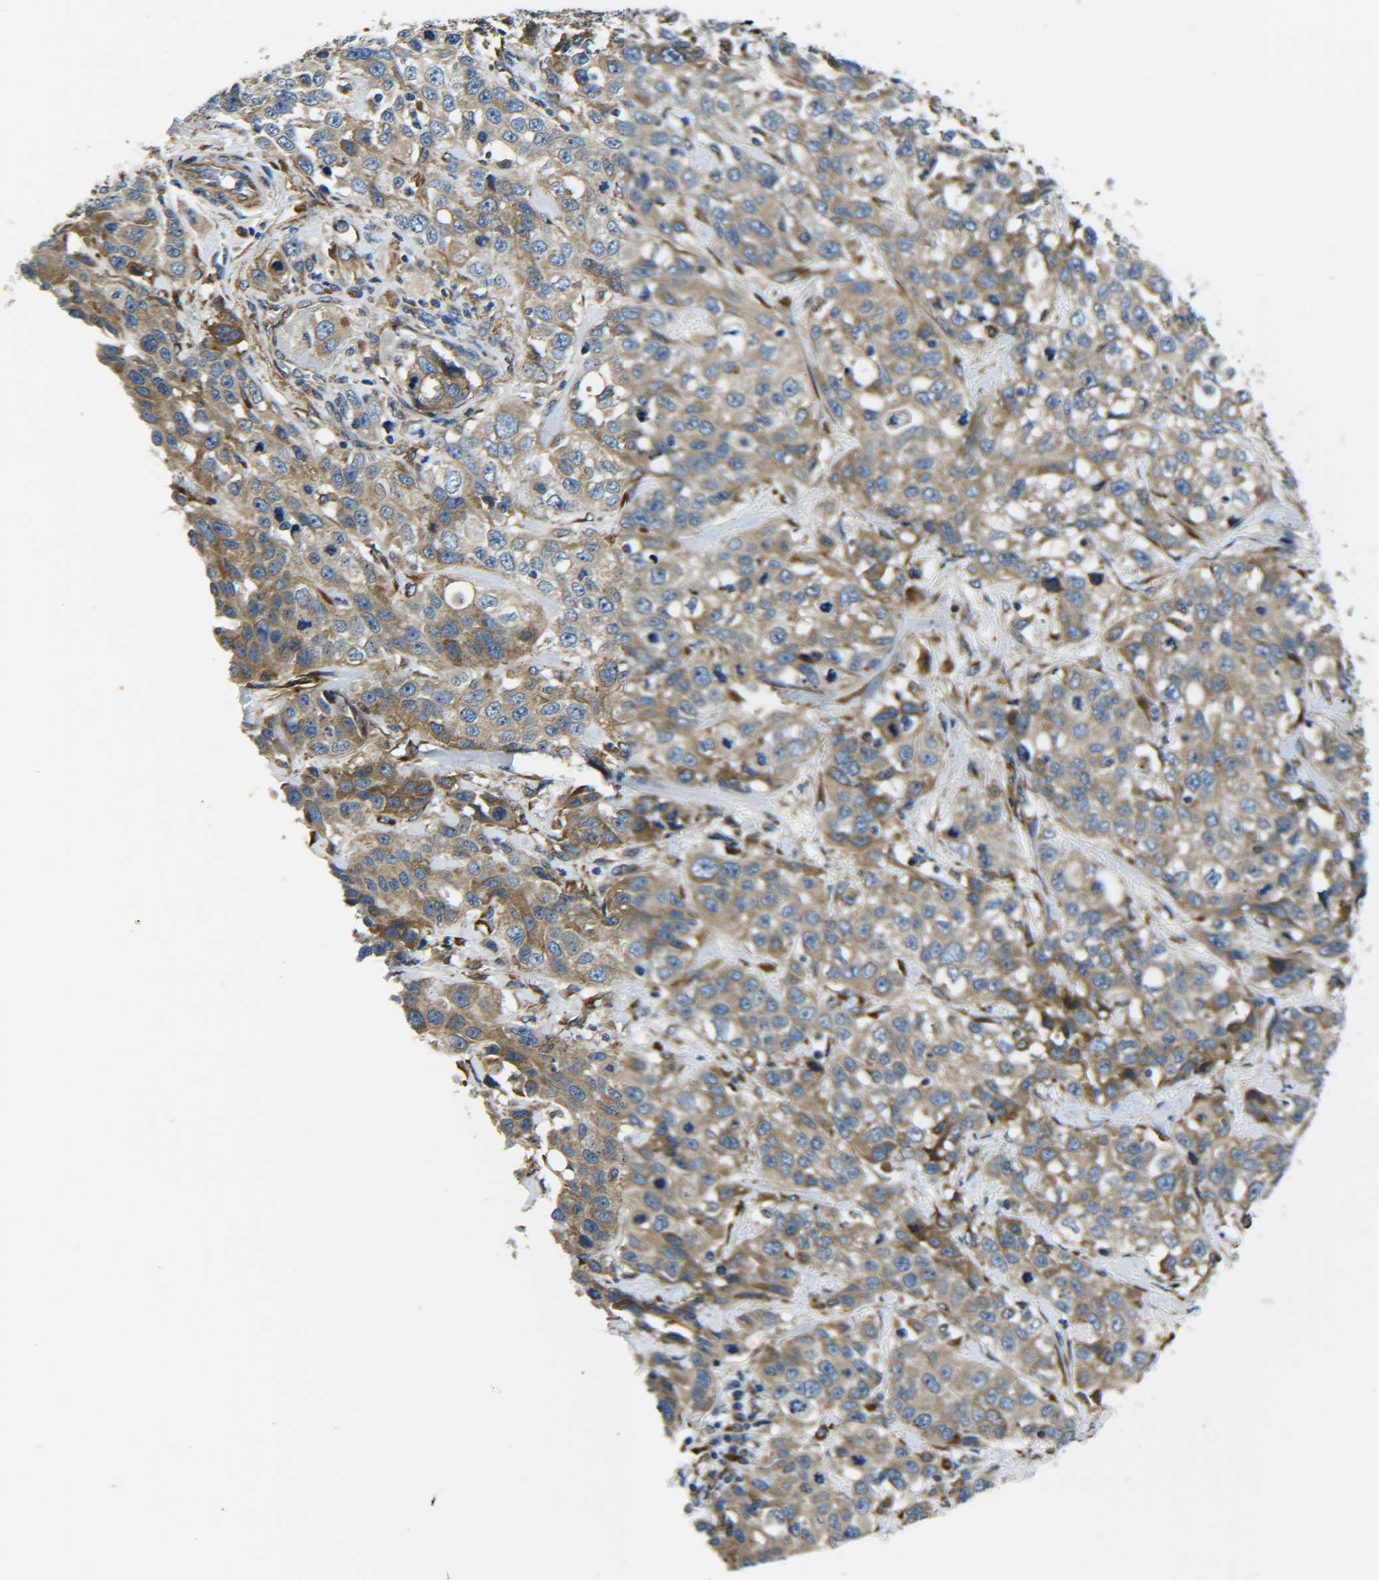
{"staining": {"intensity": "moderate", "quantity": "25%-75%", "location": "cytoplasmic/membranous"}, "tissue": "stomach cancer", "cell_type": "Tumor cells", "image_type": "cancer", "snomed": [{"axis": "morphology", "description": "Normal tissue, NOS"}, {"axis": "morphology", "description": "Adenocarcinoma, NOS"}, {"axis": "topography", "description": "Stomach"}], "caption": "High-power microscopy captured an immunohistochemistry histopathology image of stomach cancer, revealing moderate cytoplasmic/membranous expression in about 25%-75% of tumor cells. Using DAB (3,3'-diaminobenzidine) (brown) and hematoxylin (blue) stains, captured at high magnification using brightfield microscopy.", "gene": "PREB", "patient": {"sex": "male", "age": 48}}